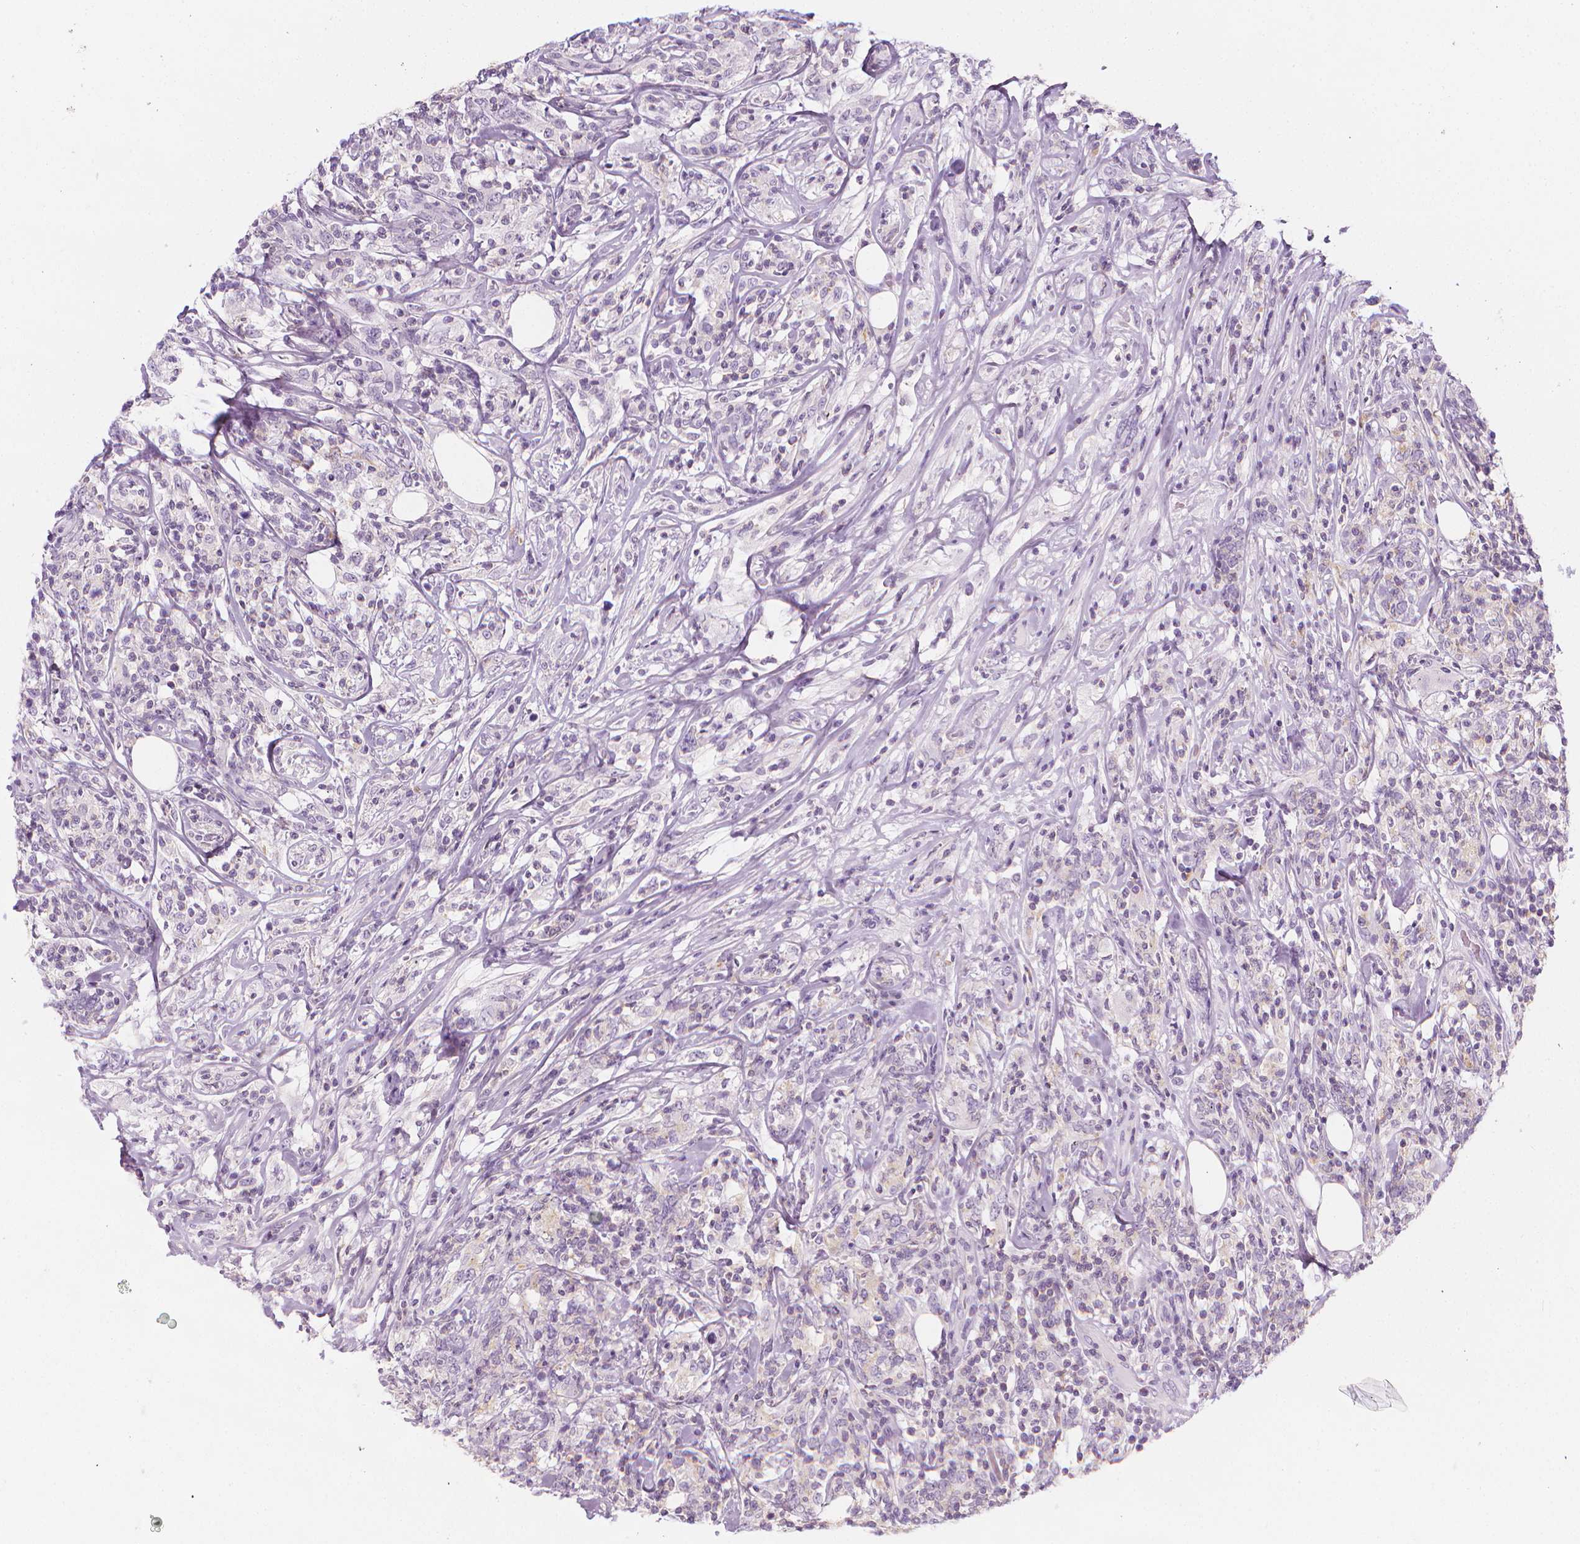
{"staining": {"intensity": "negative", "quantity": "none", "location": "none"}, "tissue": "lymphoma", "cell_type": "Tumor cells", "image_type": "cancer", "snomed": [{"axis": "morphology", "description": "Malignant lymphoma, non-Hodgkin's type, High grade"}, {"axis": "topography", "description": "Lymph node"}], "caption": "Tumor cells show no significant protein staining in high-grade malignant lymphoma, non-Hodgkin's type.", "gene": "DCAF8L1", "patient": {"sex": "female", "age": 84}}